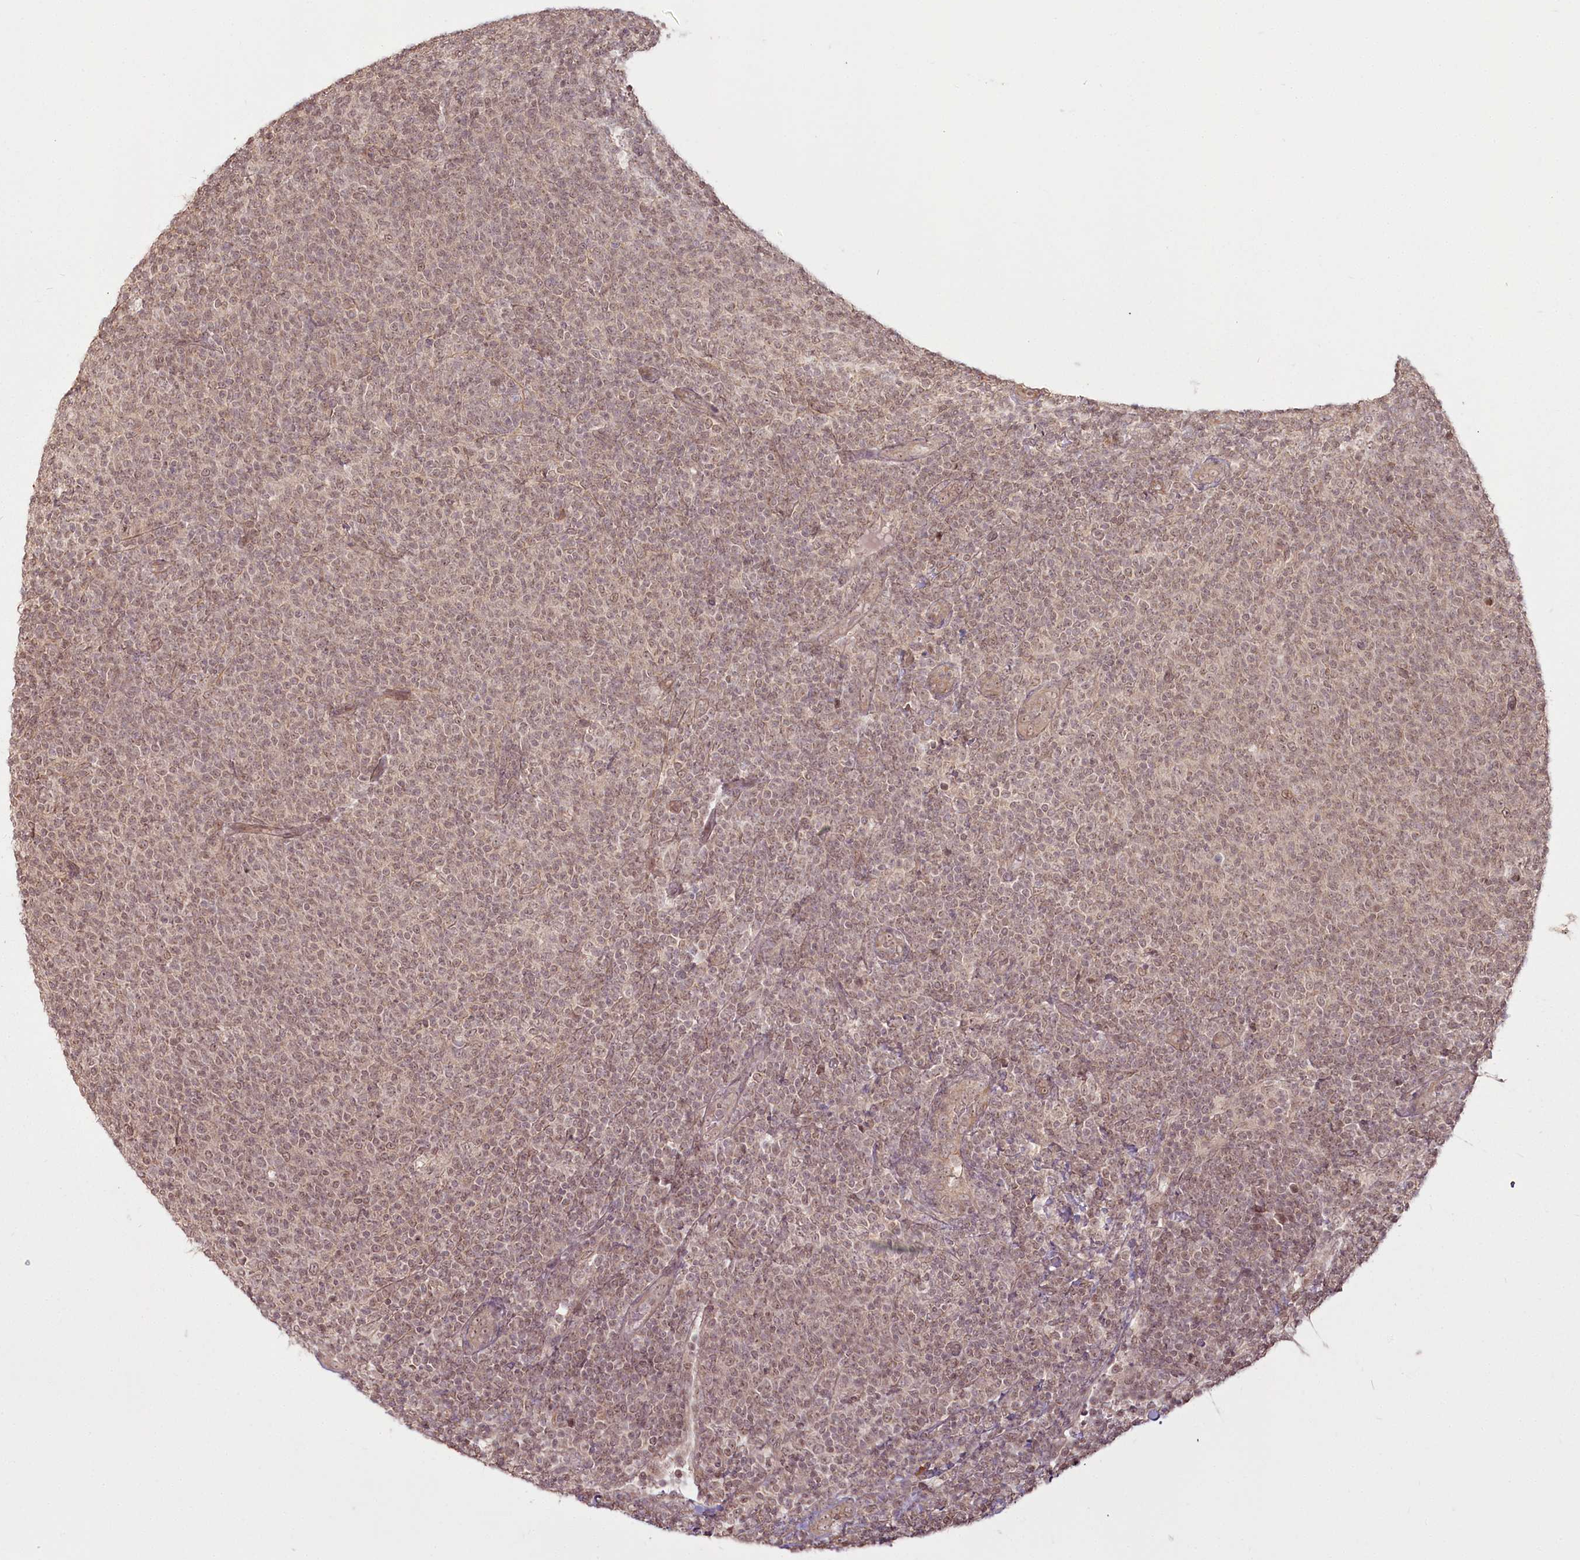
{"staining": {"intensity": "moderate", "quantity": ">75%", "location": "cytoplasmic/membranous,nuclear"}, "tissue": "lymphoma", "cell_type": "Tumor cells", "image_type": "cancer", "snomed": [{"axis": "morphology", "description": "Malignant lymphoma, non-Hodgkin's type, Low grade"}, {"axis": "topography", "description": "Lymph node"}], "caption": "Moderate cytoplasmic/membranous and nuclear staining is appreciated in approximately >75% of tumor cells in malignant lymphoma, non-Hodgkin's type (low-grade).", "gene": "R3HDM2", "patient": {"sex": "male", "age": 66}}